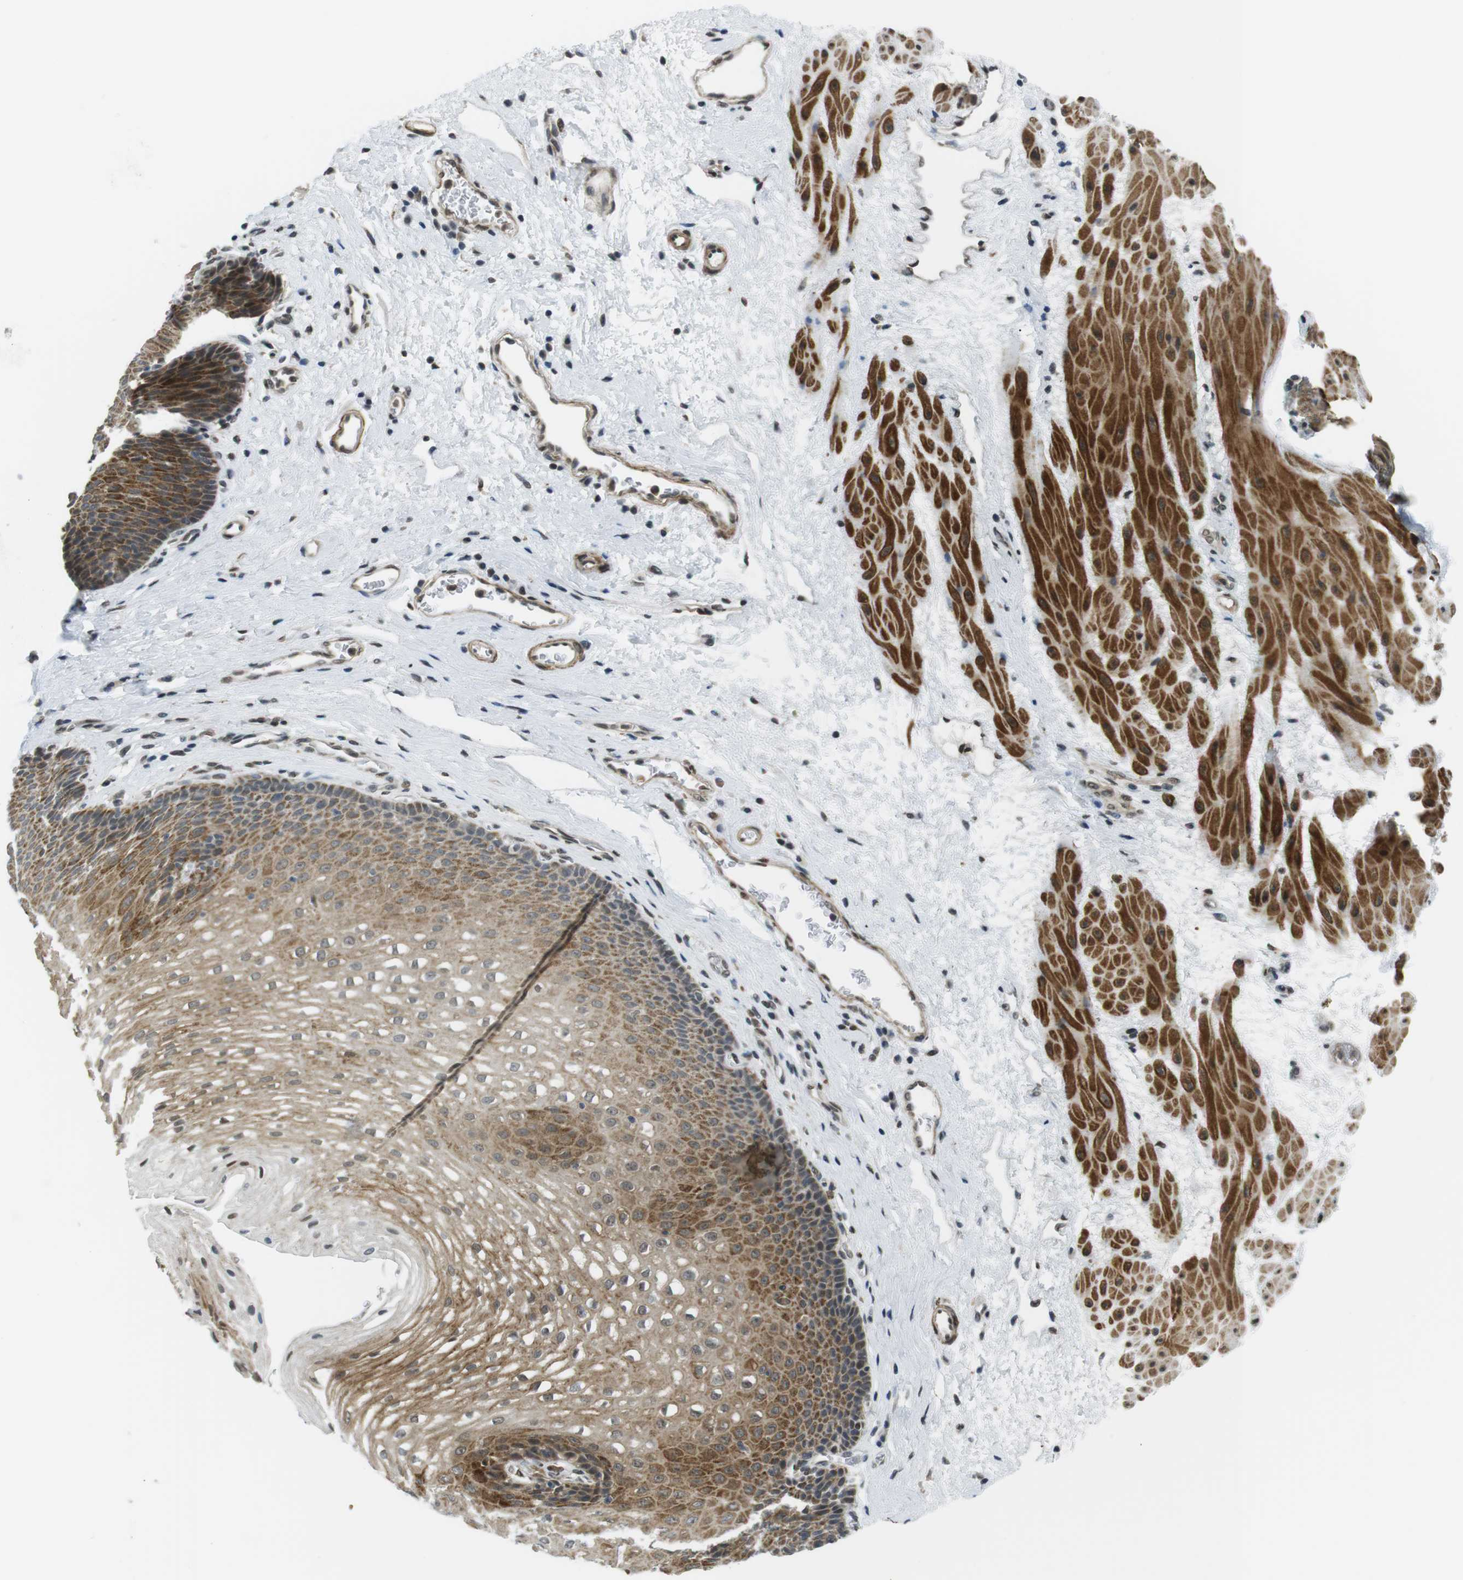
{"staining": {"intensity": "strong", "quantity": "25%-75%", "location": "cytoplasmic/membranous"}, "tissue": "esophagus", "cell_type": "Squamous epithelial cells", "image_type": "normal", "snomed": [{"axis": "morphology", "description": "Normal tissue, NOS"}, {"axis": "topography", "description": "Esophagus"}], "caption": "Immunohistochemistry image of normal esophagus: esophagus stained using immunohistochemistry shows high levels of strong protein expression localized specifically in the cytoplasmic/membranous of squamous epithelial cells, appearing as a cytoplasmic/membranous brown color.", "gene": "USP7", "patient": {"sex": "male", "age": 48}}